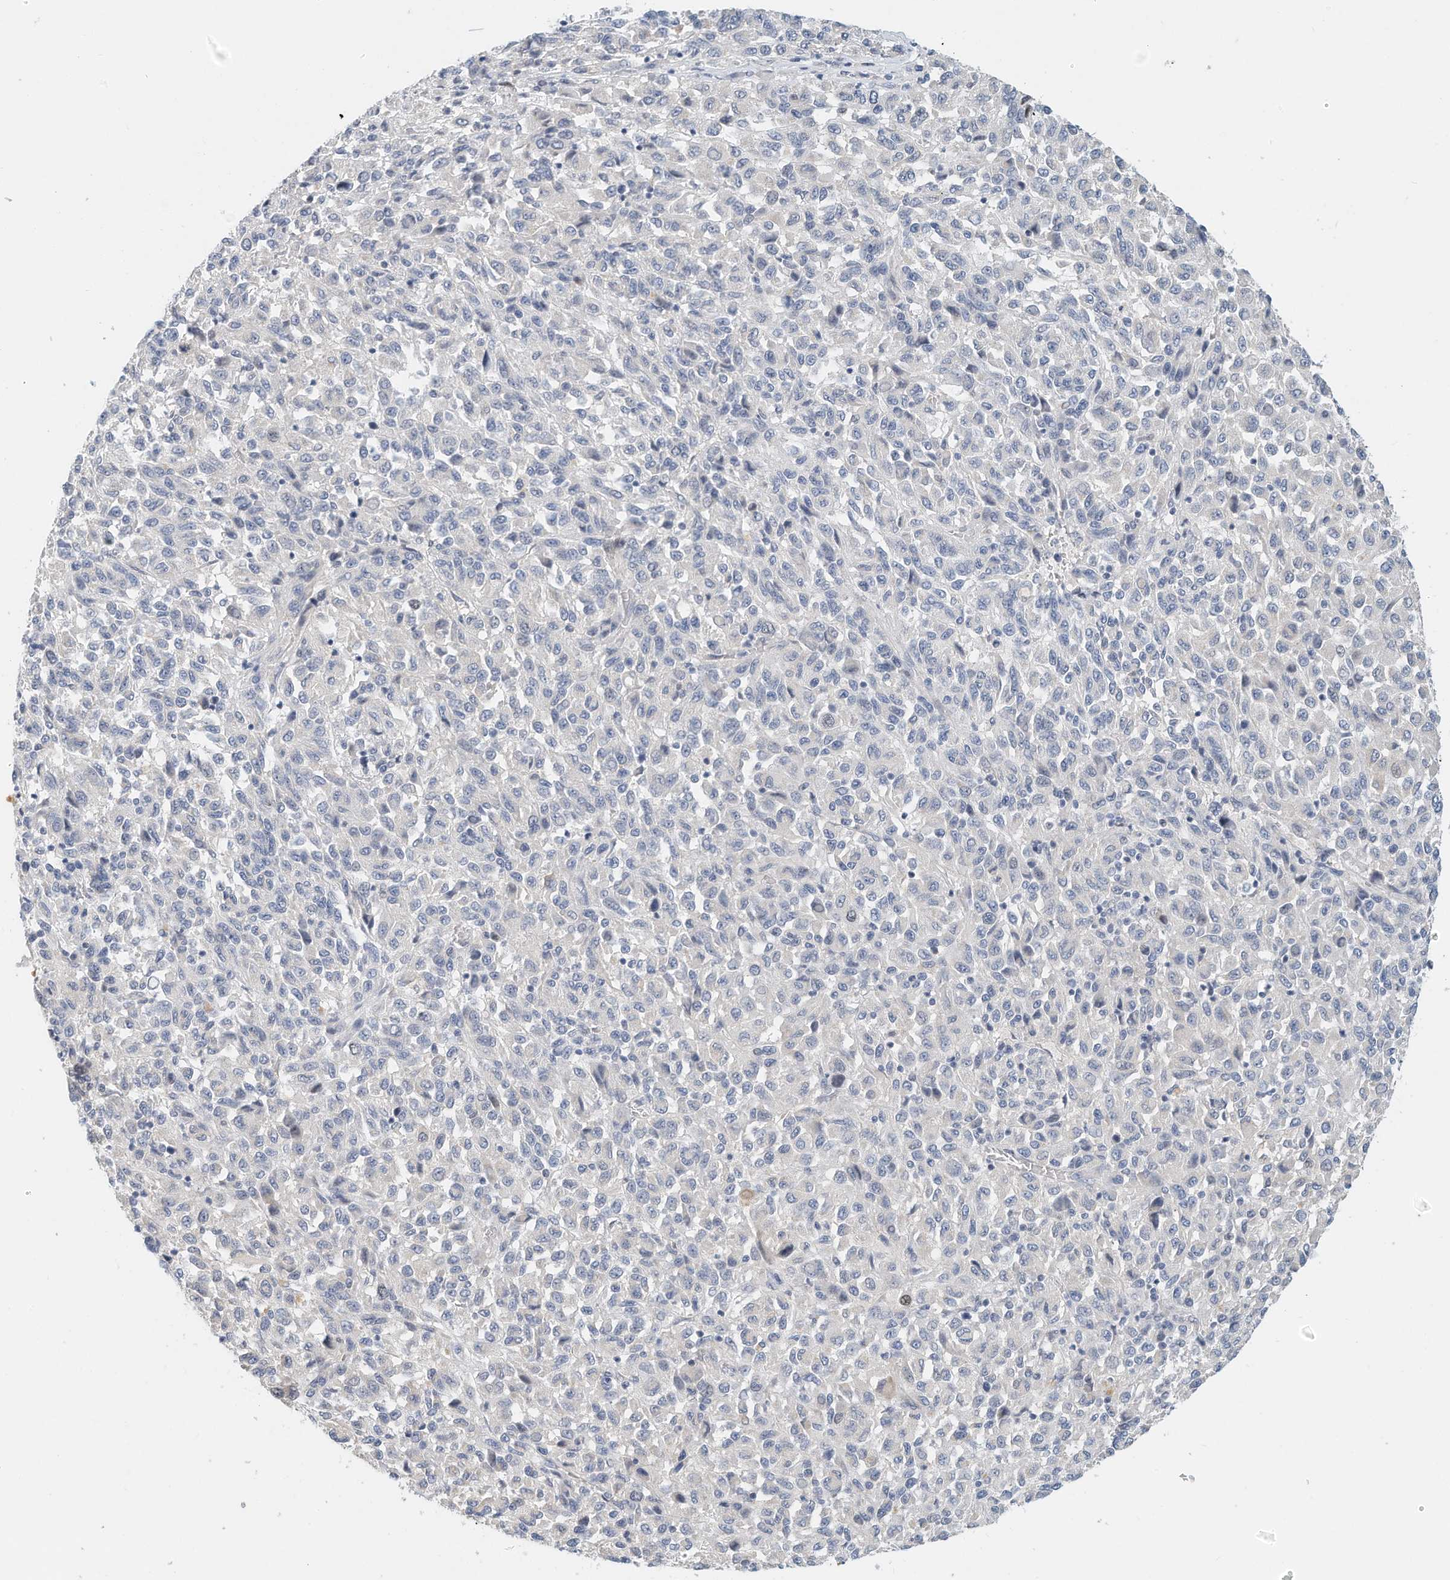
{"staining": {"intensity": "negative", "quantity": "none", "location": "none"}, "tissue": "melanoma", "cell_type": "Tumor cells", "image_type": "cancer", "snomed": [{"axis": "morphology", "description": "Malignant melanoma, Metastatic site"}, {"axis": "topography", "description": "Lung"}], "caption": "Tumor cells show no significant positivity in malignant melanoma (metastatic site).", "gene": "ARHGAP28", "patient": {"sex": "male", "age": 64}}